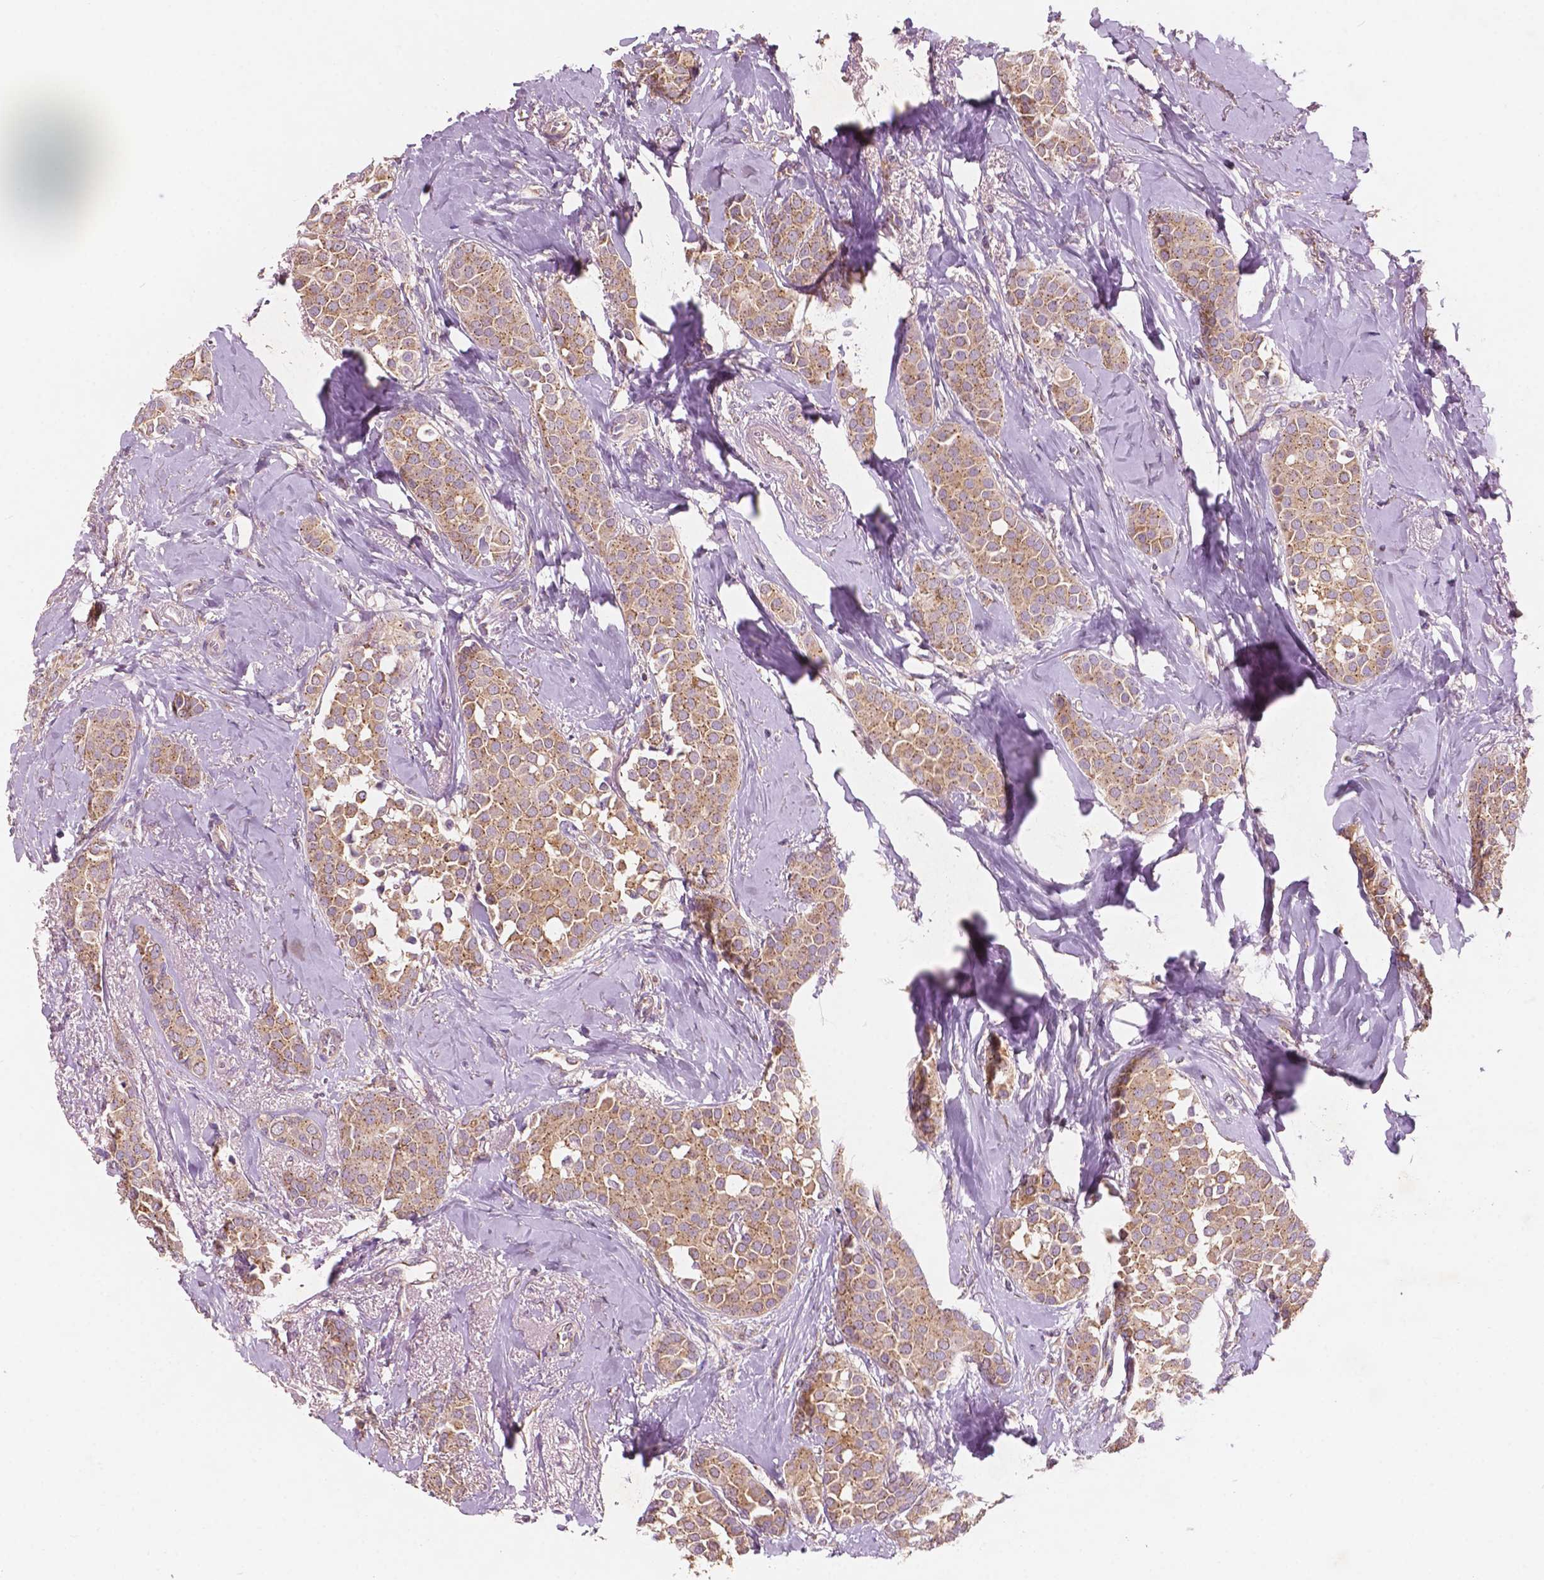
{"staining": {"intensity": "moderate", "quantity": ">75%", "location": "cytoplasmic/membranous"}, "tissue": "breast cancer", "cell_type": "Tumor cells", "image_type": "cancer", "snomed": [{"axis": "morphology", "description": "Duct carcinoma"}, {"axis": "topography", "description": "Breast"}], "caption": "A histopathology image of invasive ductal carcinoma (breast) stained for a protein displays moderate cytoplasmic/membranous brown staining in tumor cells. The staining was performed using DAB (3,3'-diaminobenzidine) to visualize the protein expression in brown, while the nuclei were stained in blue with hematoxylin (Magnification: 20x).", "gene": "CHPT1", "patient": {"sex": "female", "age": 79}}